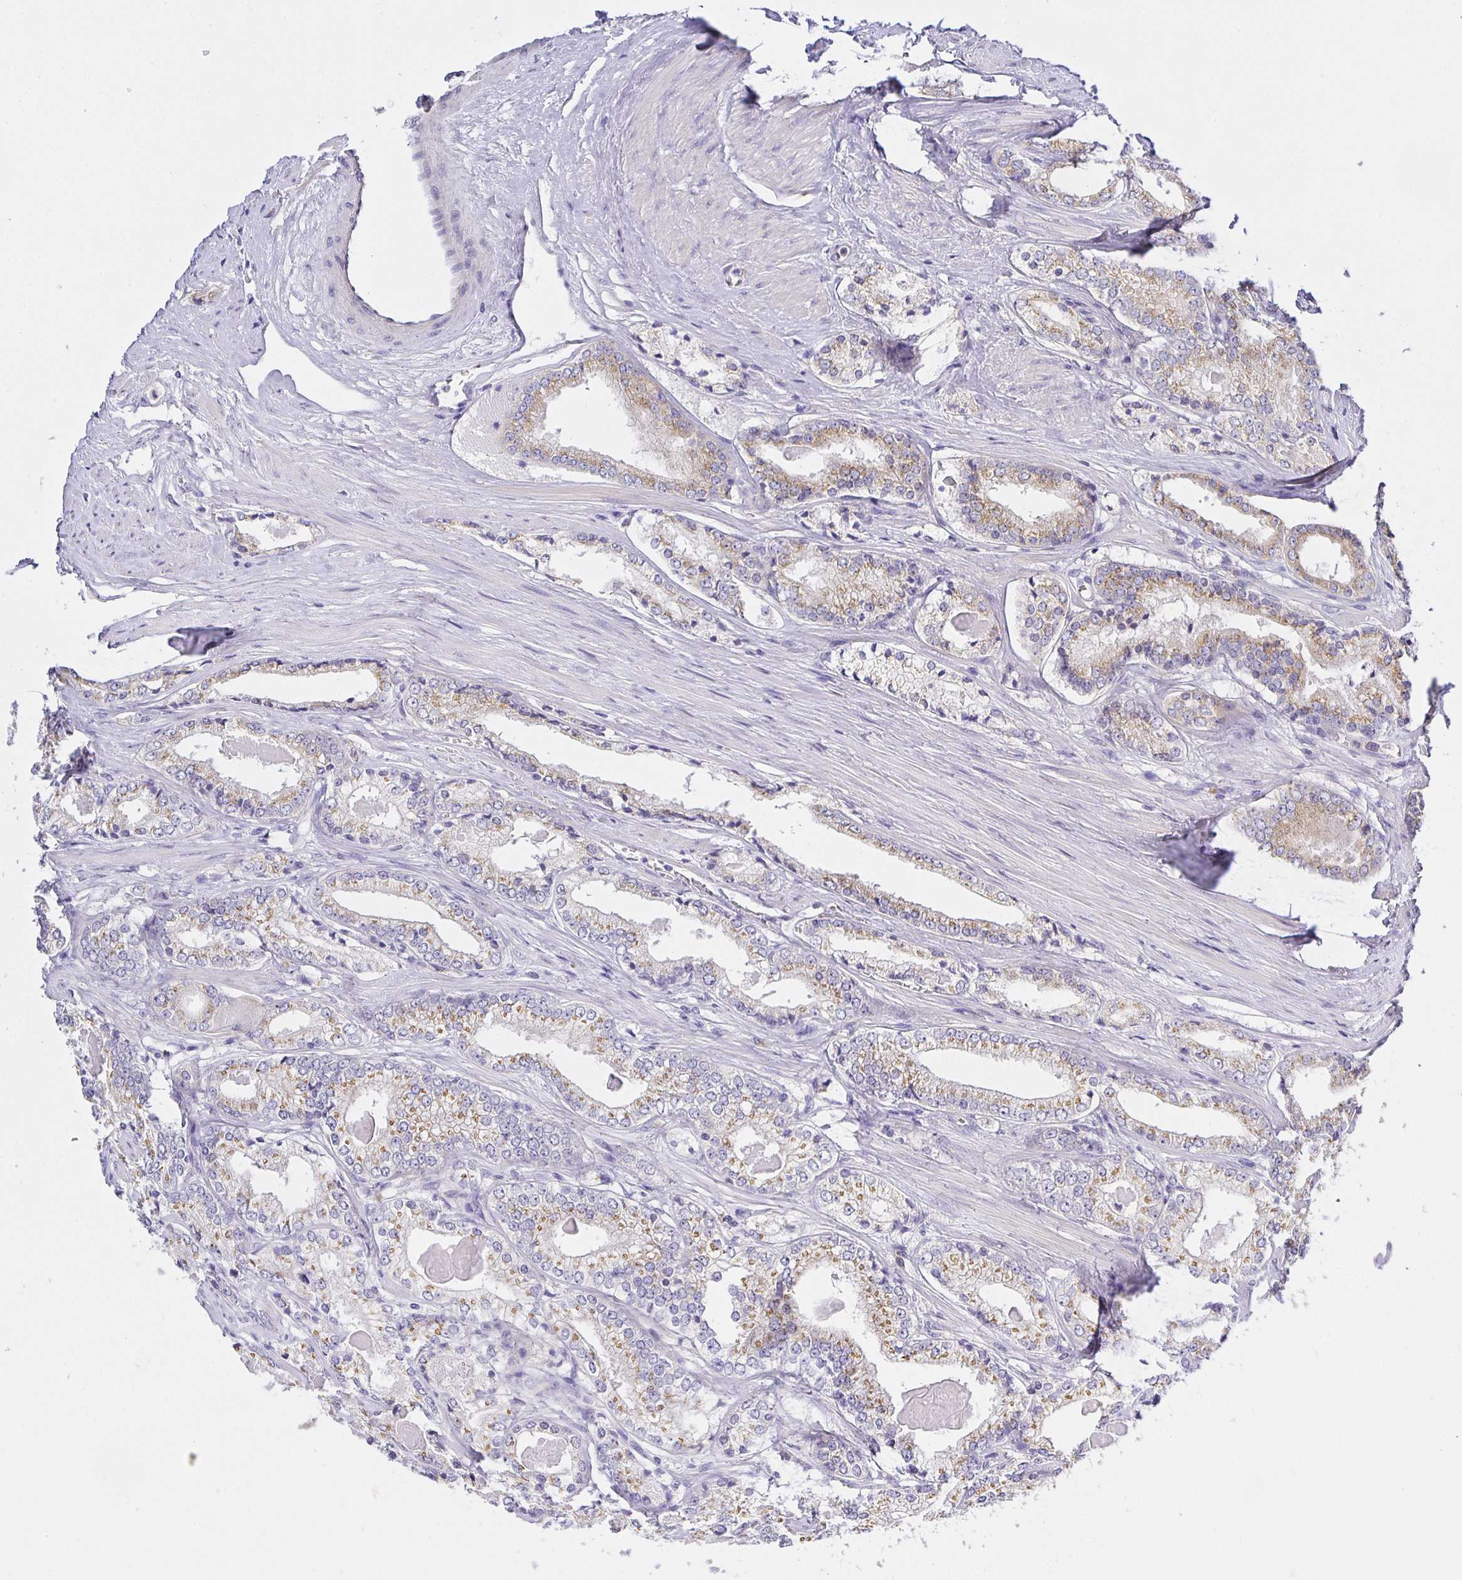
{"staining": {"intensity": "moderate", "quantity": ">75%", "location": "cytoplasmic/membranous"}, "tissue": "prostate cancer", "cell_type": "Tumor cells", "image_type": "cancer", "snomed": [{"axis": "morphology", "description": "Adenocarcinoma, NOS"}, {"axis": "morphology", "description": "Adenocarcinoma, Low grade"}, {"axis": "topography", "description": "Prostate"}], "caption": "Human prostate cancer stained with a protein marker reveals moderate staining in tumor cells.", "gene": "OPALIN", "patient": {"sex": "male", "age": 68}}